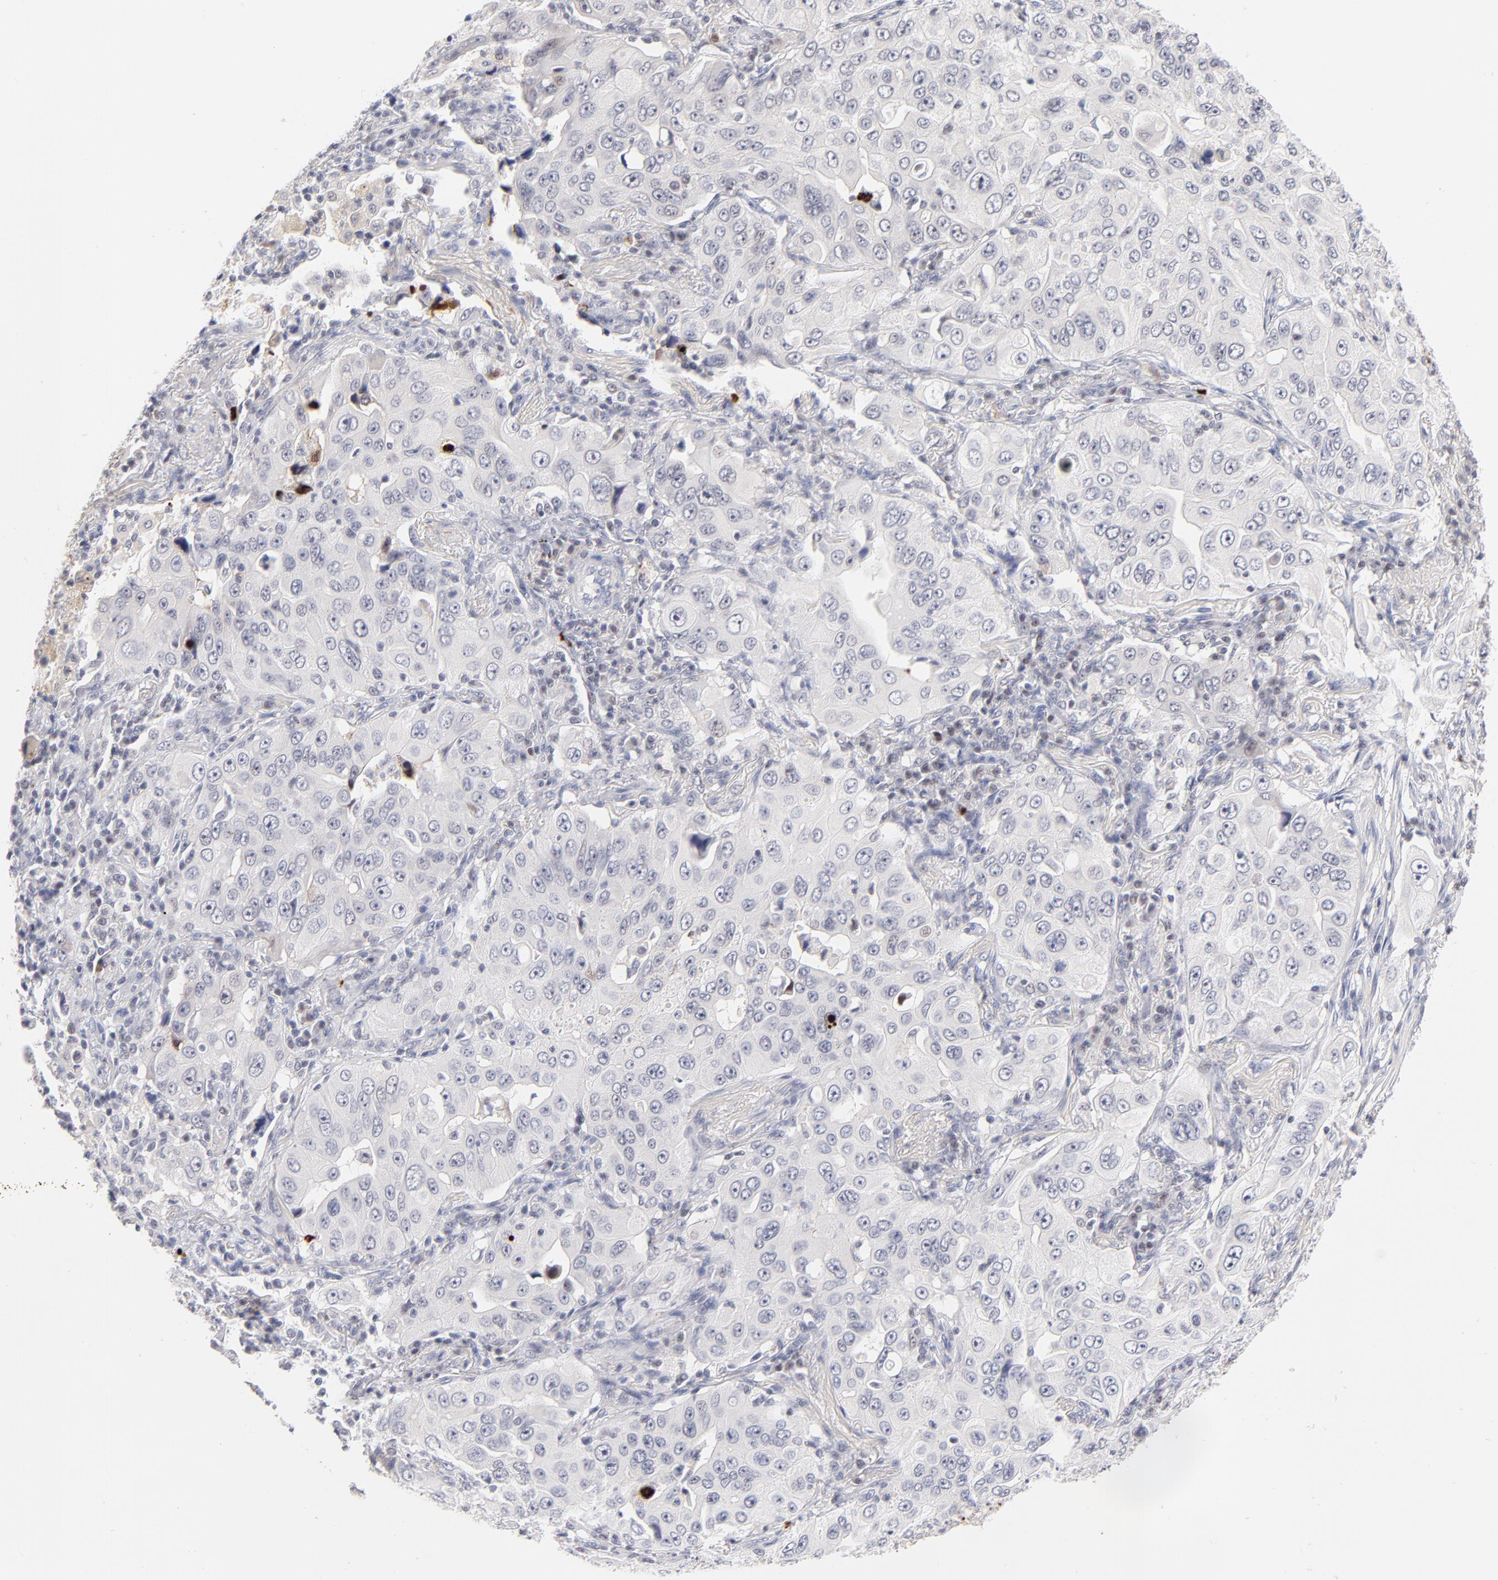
{"staining": {"intensity": "moderate", "quantity": "<25%", "location": "nuclear"}, "tissue": "lung cancer", "cell_type": "Tumor cells", "image_type": "cancer", "snomed": [{"axis": "morphology", "description": "Adenocarcinoma, NOS"}, {"axis": "topography", "description": "Lung"}], "caption": "Moderate nuclear staining for a protein is present in approximately <25% of tumor cells of lung cancer using immunohistochemistry.", "gene": "PARP1", "patient": {"sex": "male", "age": 84}}